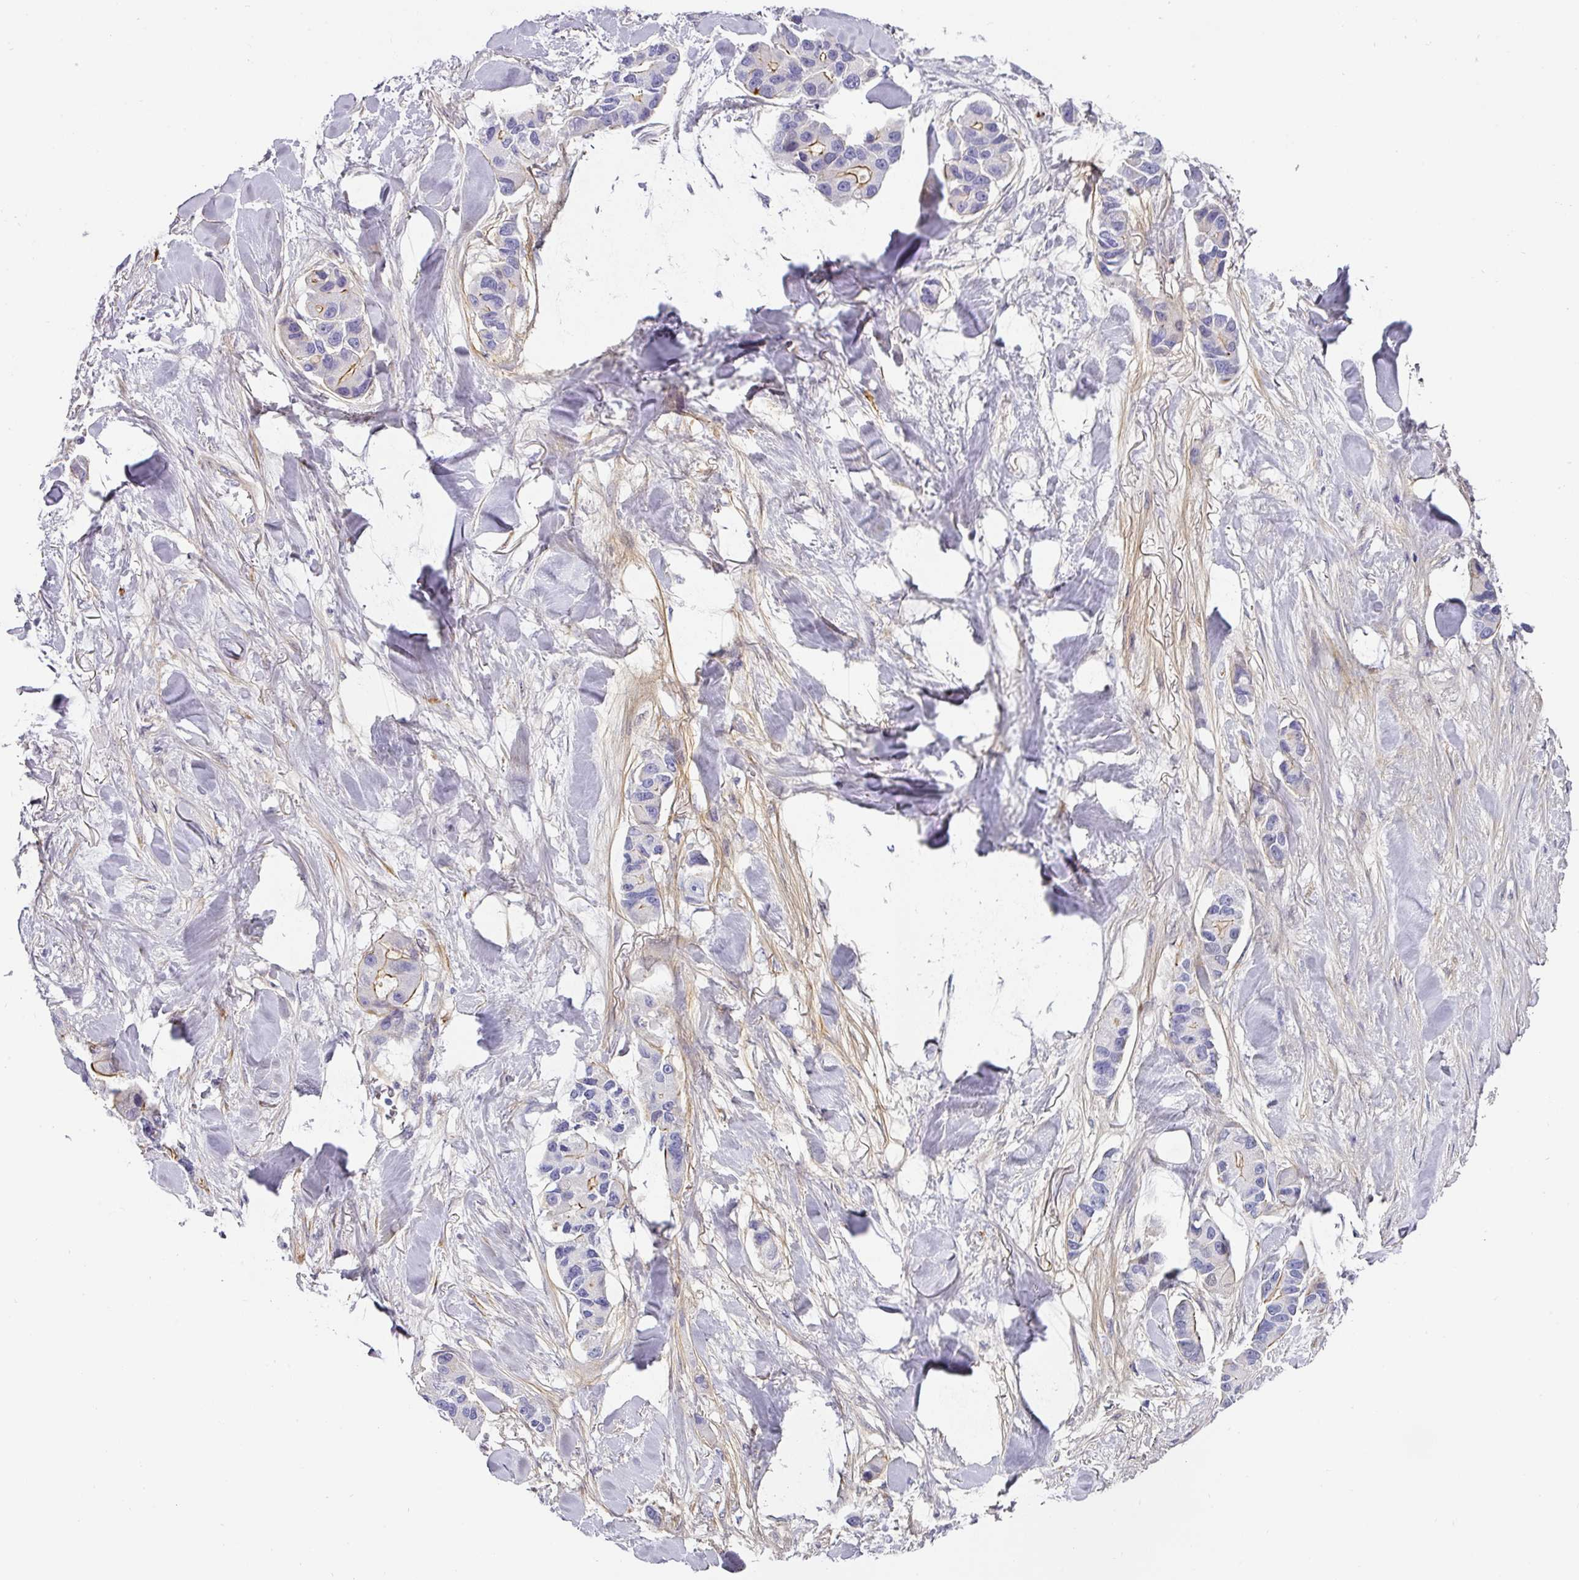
{"staining": {"intensity": "strong", "quantity": "<25%", "location": "cytoplasmic/membranous"}, "tissue": "lung cancer", "cell_type": "Tumor cells", "image_type": "cancer", "snomed": [{"axis": "morphology", "description": "Adenocarcinoma, NOS"}, {"axis": "topography", "description": "Lung"}], "caption": "High-power microscopy captured an immunohistochemistry (IHC) photomicrograph of lung cancer, revealing strong cytoplasmic/membranous staining in approximately <25% of tumor cells. The staining was performed using DAB to visualize the protein expression in brown, while the nuclei were stained in blue with hematoxylin (Magnification: 20x).", "gene": "ANKRD29", "patient": {"sex": "female", "age": 54}}